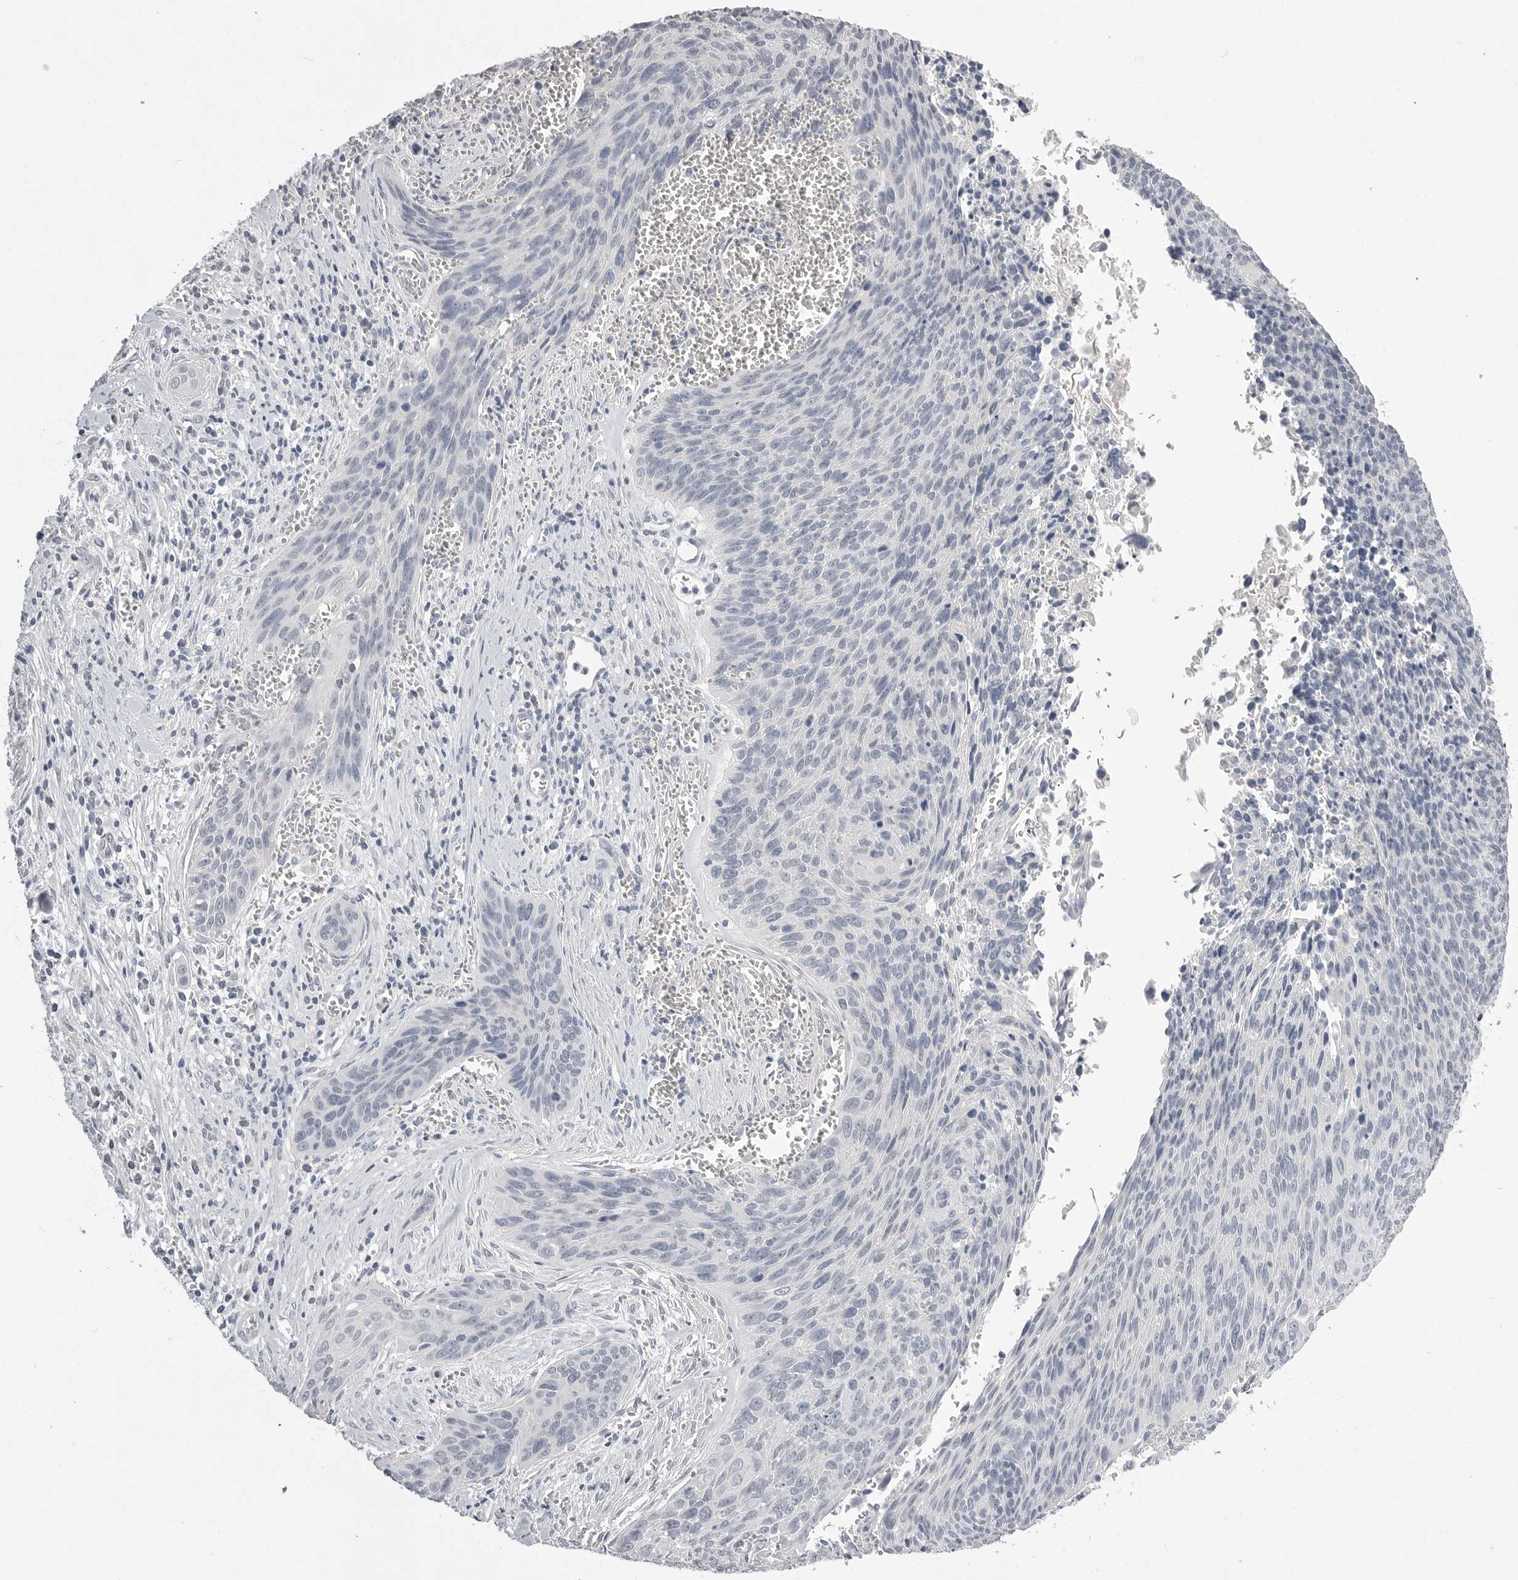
{"staining": {"intensity": "negative", "quantity": "none", "location": "none"}, "tissue": "cervical cancer", "cell_type": "Tumor cells", "image_type": "cancer", "snomed": [{"axis": "morphology", "description": "Squamous cell carcinoma, NOS"}, {"axis": "topography", "description": "Cervix"}], "caption": "There is no significant positivity in tumor cells of cervical squamous cell carcinoma. Nuclei are stained in blue.", "gene": "CPB1", "patient": {"sex": "female", "age": 55}}